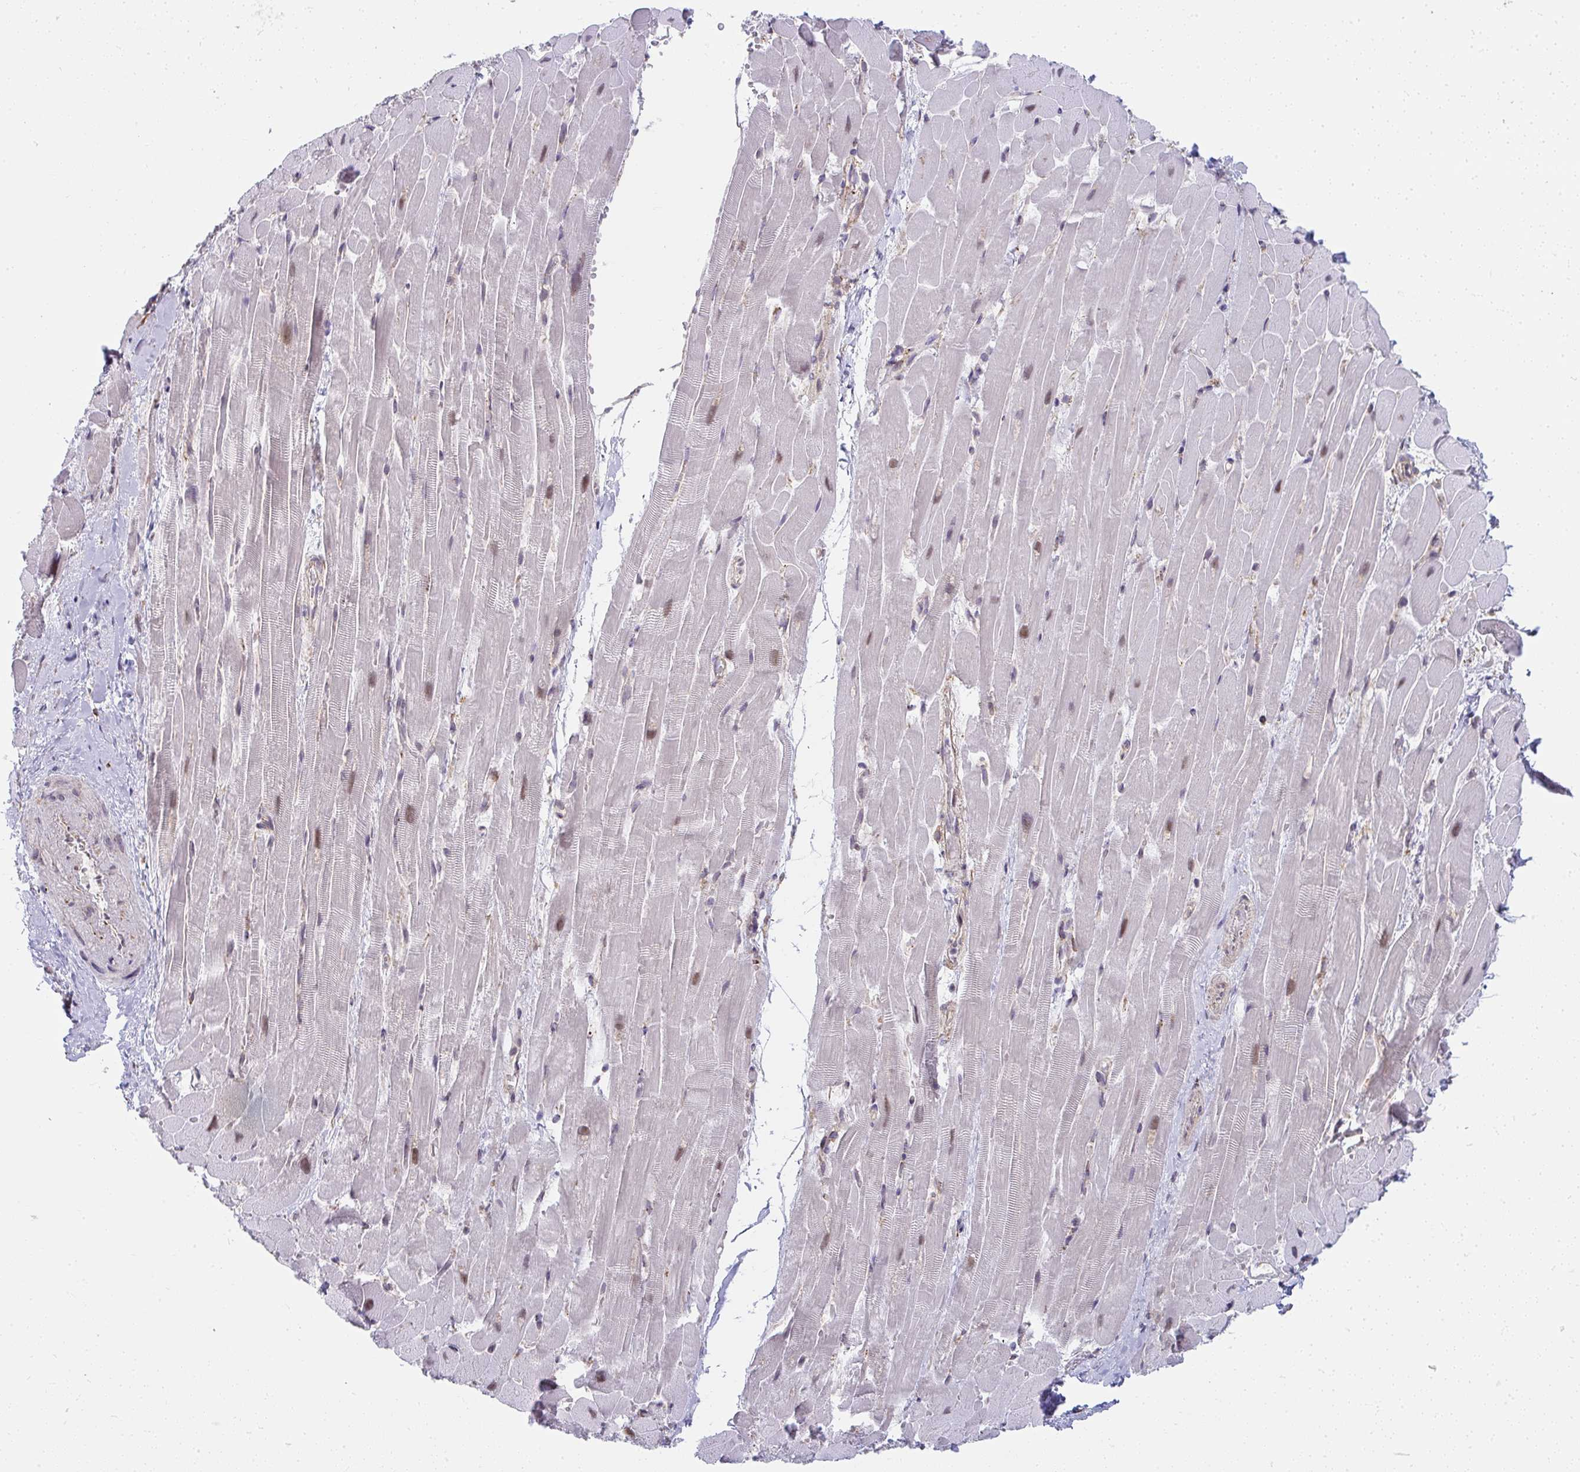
{"staining": {"intensity": "moderate", "quantity": "<25%", "location": "nuclear"}, "tissue": "heart muscle", "cell_type": "Cardiomyocytes", "image_type": "normal", "snomed": [{"axis": "morphology", "description": "Normal tissue, NOS"}, {"axis": "topography", "description": "Heart"}], "caption": "Immunohistochemical staining of unremarkable heart muscle reveals moderate nuclear protein positivity in about <25% of cardiomyocytes.", "gene": "NMNAT1", "patient": {"sex": "male", "age": 37}}